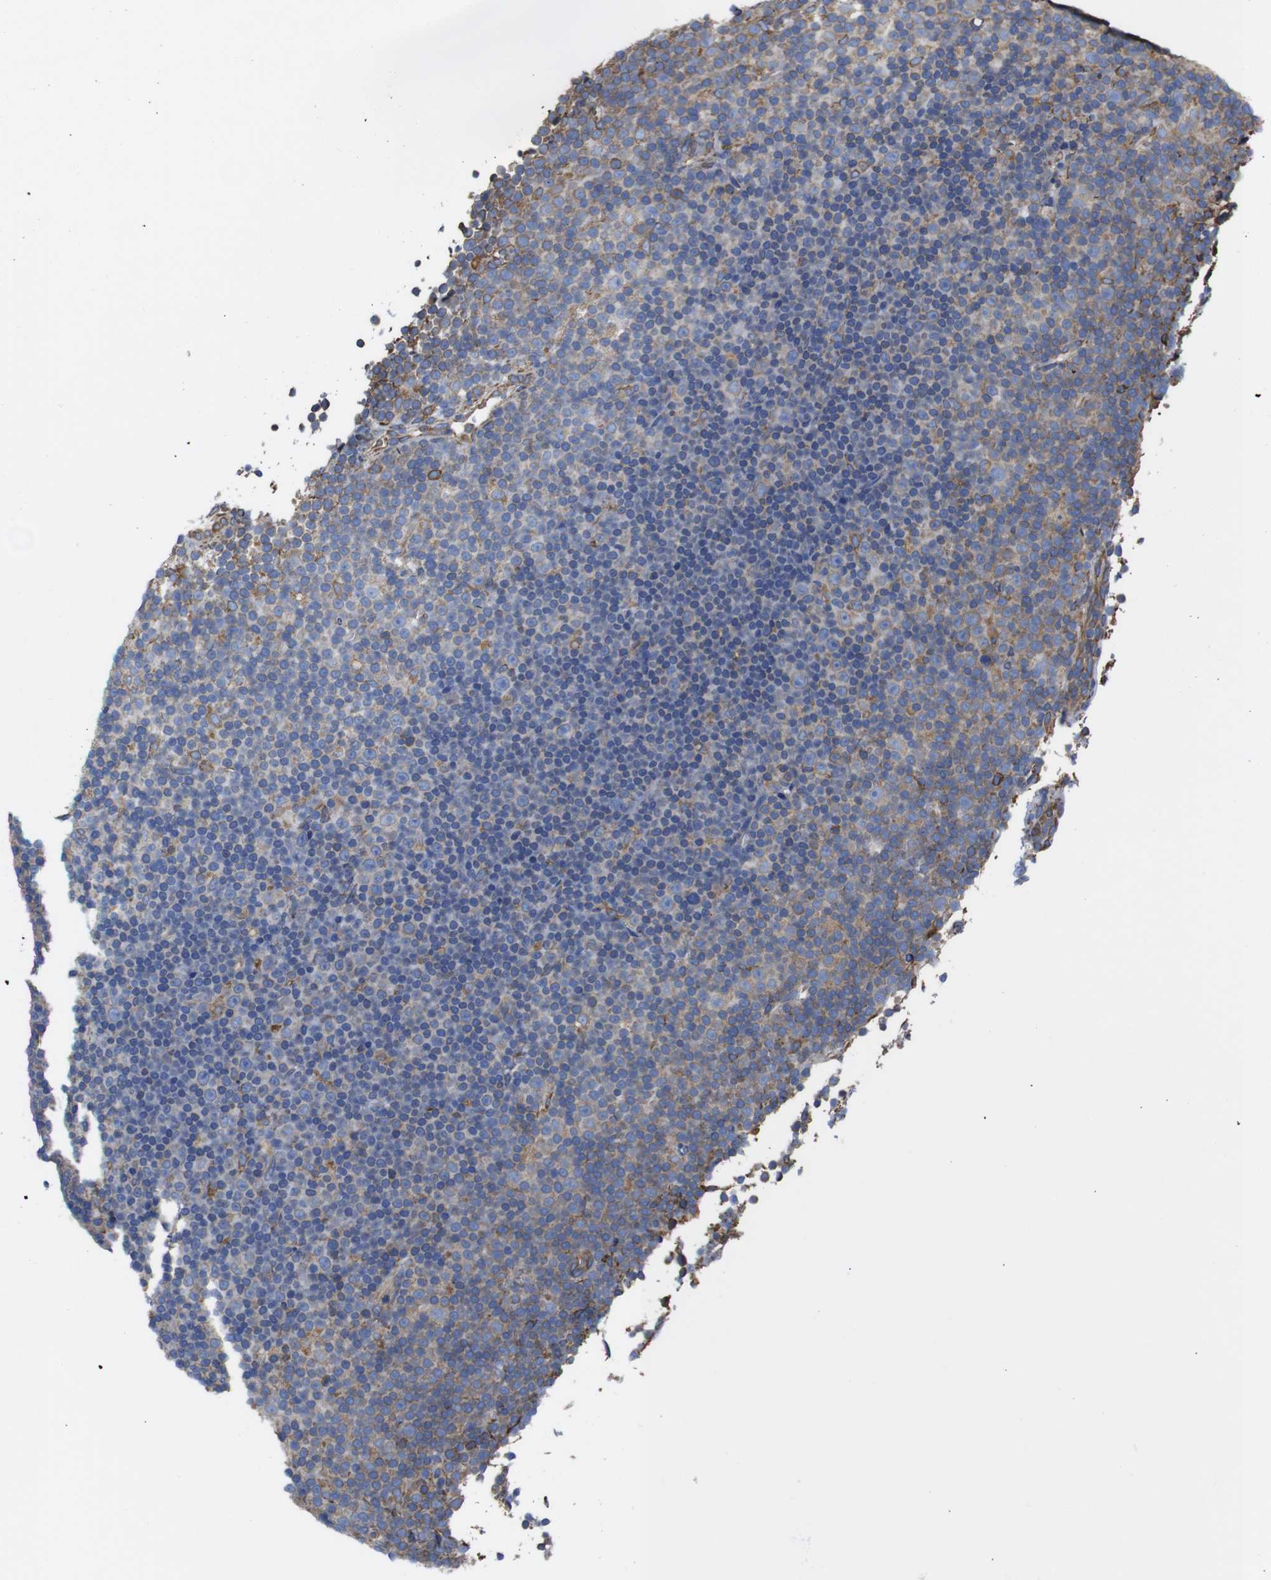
{"staining": {"intensity": "moderate", "quantity": "<25%", "location": "cytoplasmic/membranous"}, "tissue": "lymphoma", "cell_type": "Tumor cells", "image_type": "cancer", "snomed": [{"axis": "morphology", "description": "Malignant lymphoma, non-Hodgkin's type, Low grade"}, {"axis": "topography", "description": "Lymph node"}], "caption": "A brown stain shows moderate cytoplasmic/membranous staining of a protein in human lymphoma tumor cells. The staining is performed using DAB brown chromogen to label protein expression. The nuclei are counter-stained blue using hematoxylin.", "gene": "PPIB", "patient": {"sex": "female", "age": 67}}